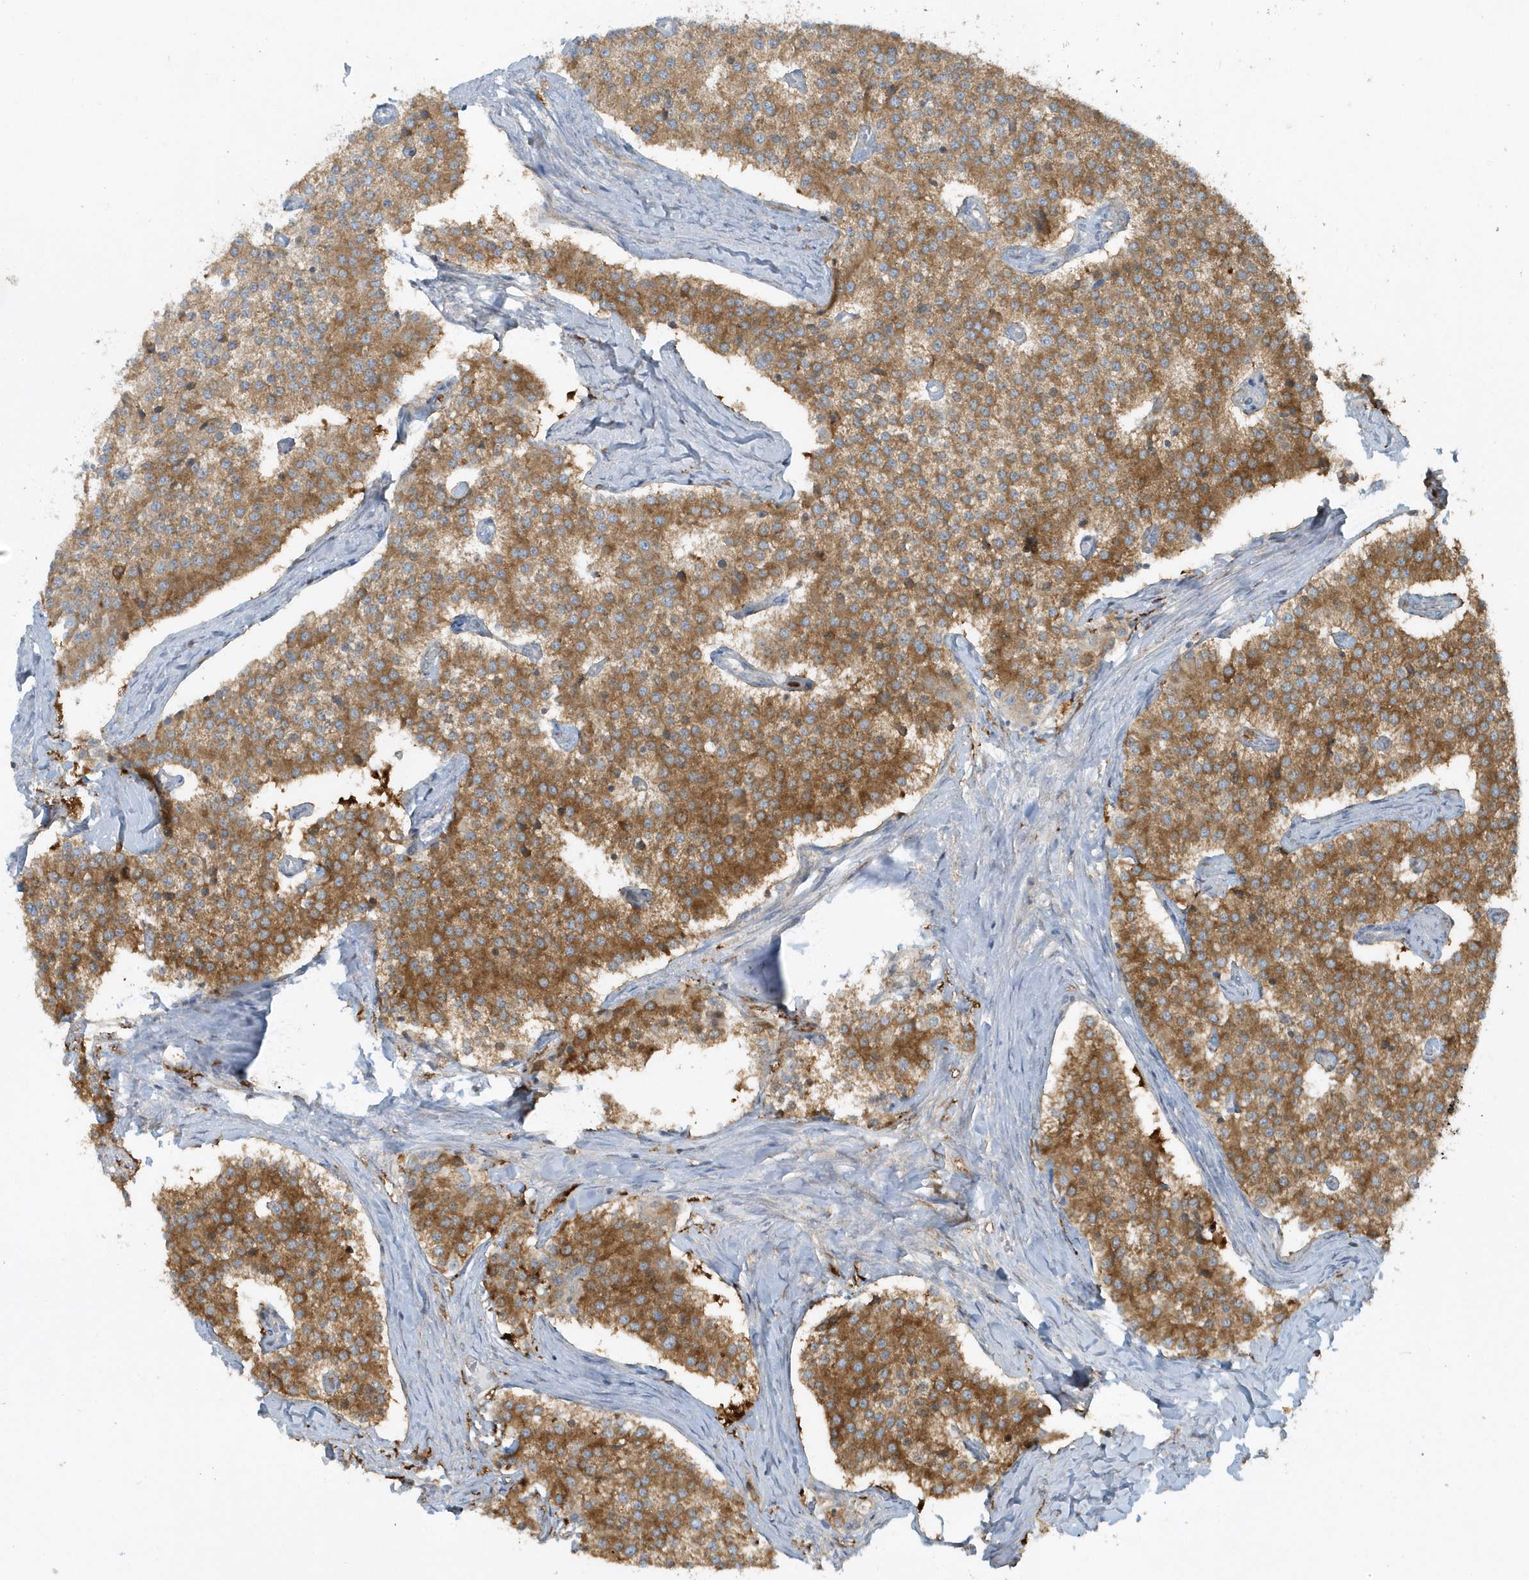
{"staining": {"intensity": "moderate", "quantity": ">75%", "location": "cytoplasmic/membranous"}, "tissue": "carcinoid", "cell_type": "Tumor cells", "image_type": "cancer", "snomed": [{"axis": "morphology", "description": "Carcinoid, malignant, NOS"}, {"axis": "topography", "description": "Colon"}], "caption": "Protein staining reveals moderate cytoplasmic/membranous staining in about >75% of tumor cells in carcinoid.", "gene": "CLCN6", "patient": {"sex": "female", "age": 52}}